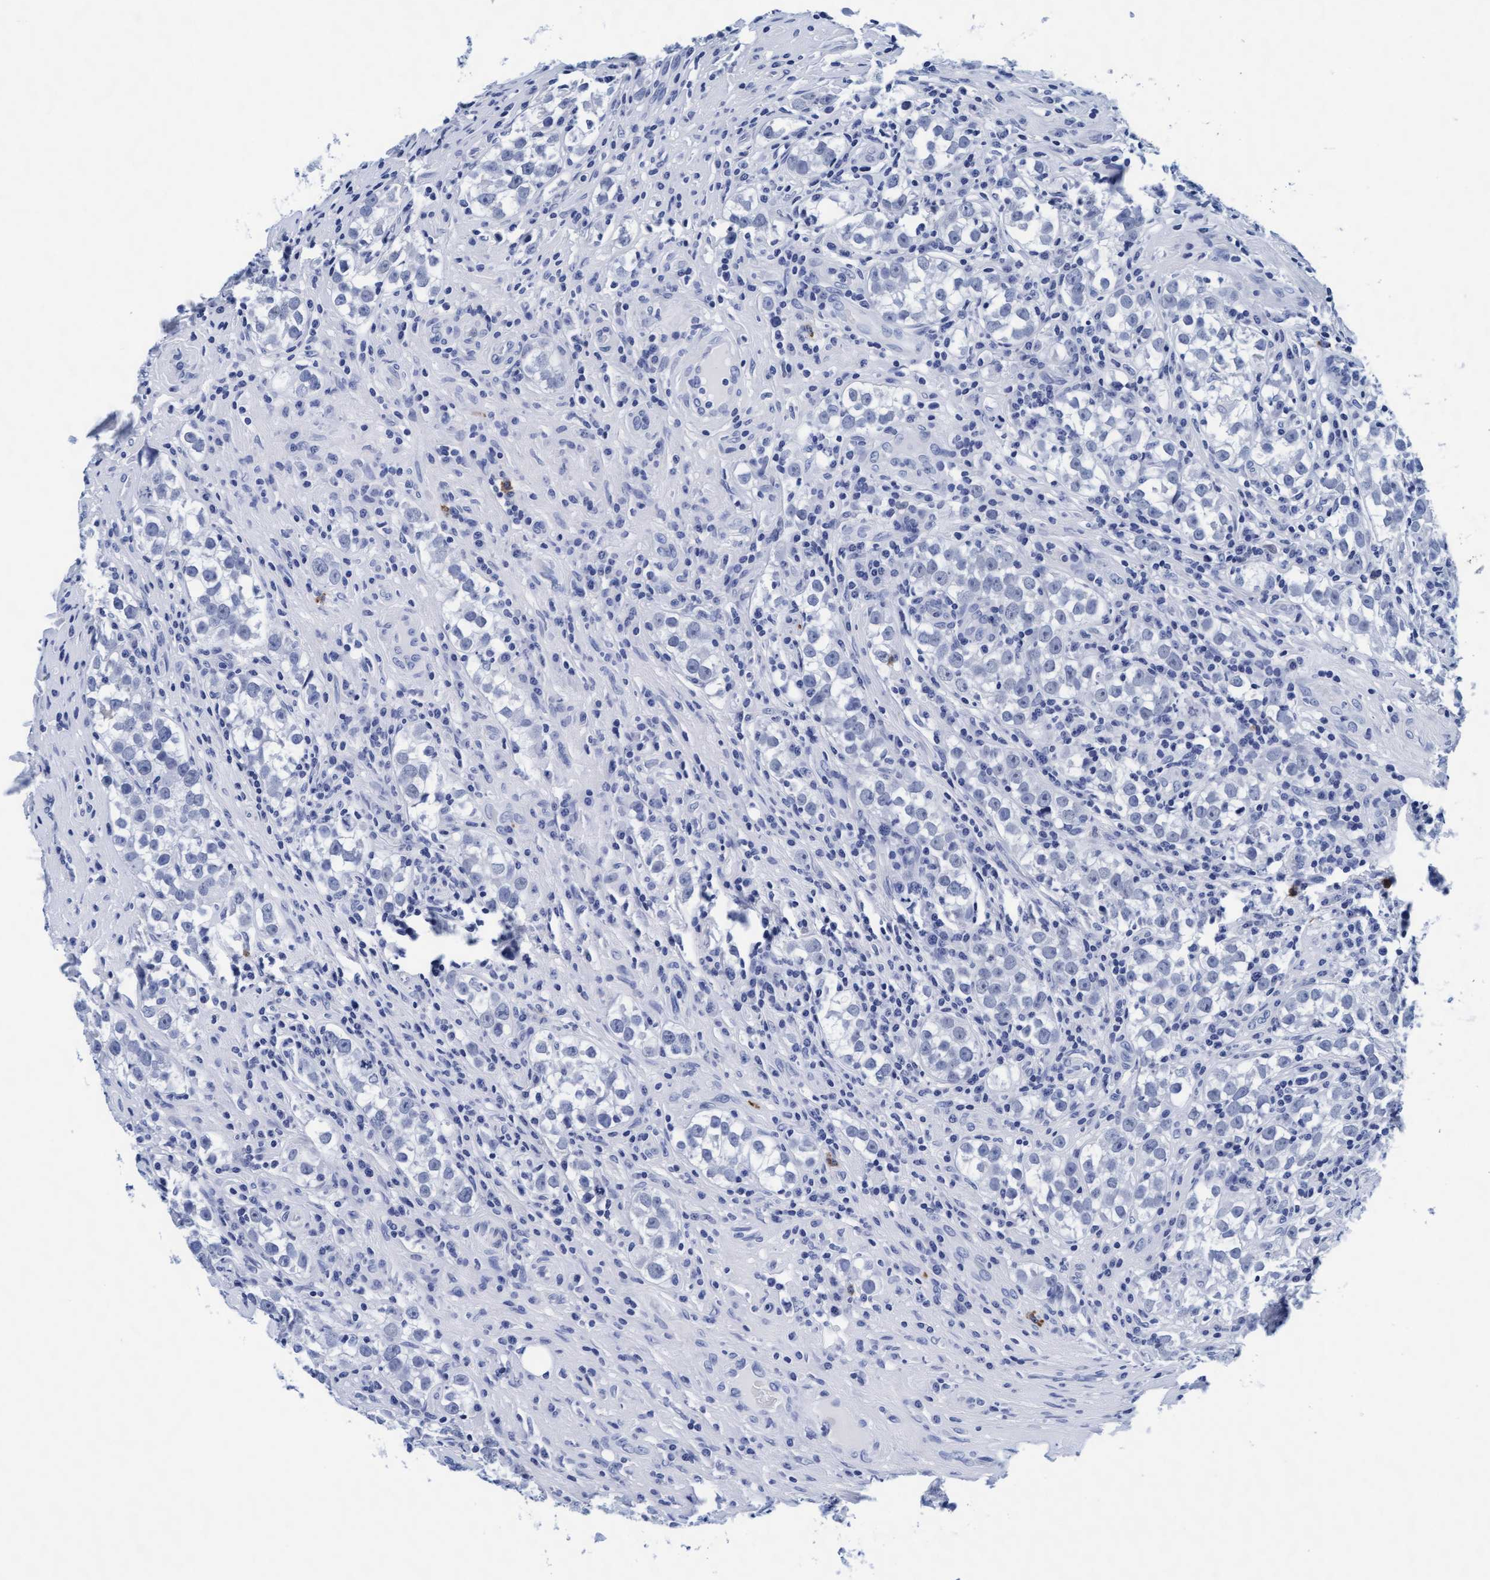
{"staining": {"intensity": "negative", "quantity": "none", "location": "none"}, "tissue": "testis cancer", "cell_type": "Tumor cells", "image_type": "cancer", "snomed": [{"axis": "morphology", "description": "Normal tissue, NOS"}, {"axis": "morphology", "description": "Seminoma, NOS"}, {"axis": "topography", "description": "Testis"}], "caption": "Tumor cells show no significant protein expression in testis seminoma.", "gene": "ARSG", "patient": {"sex": "male", "age": 43}}